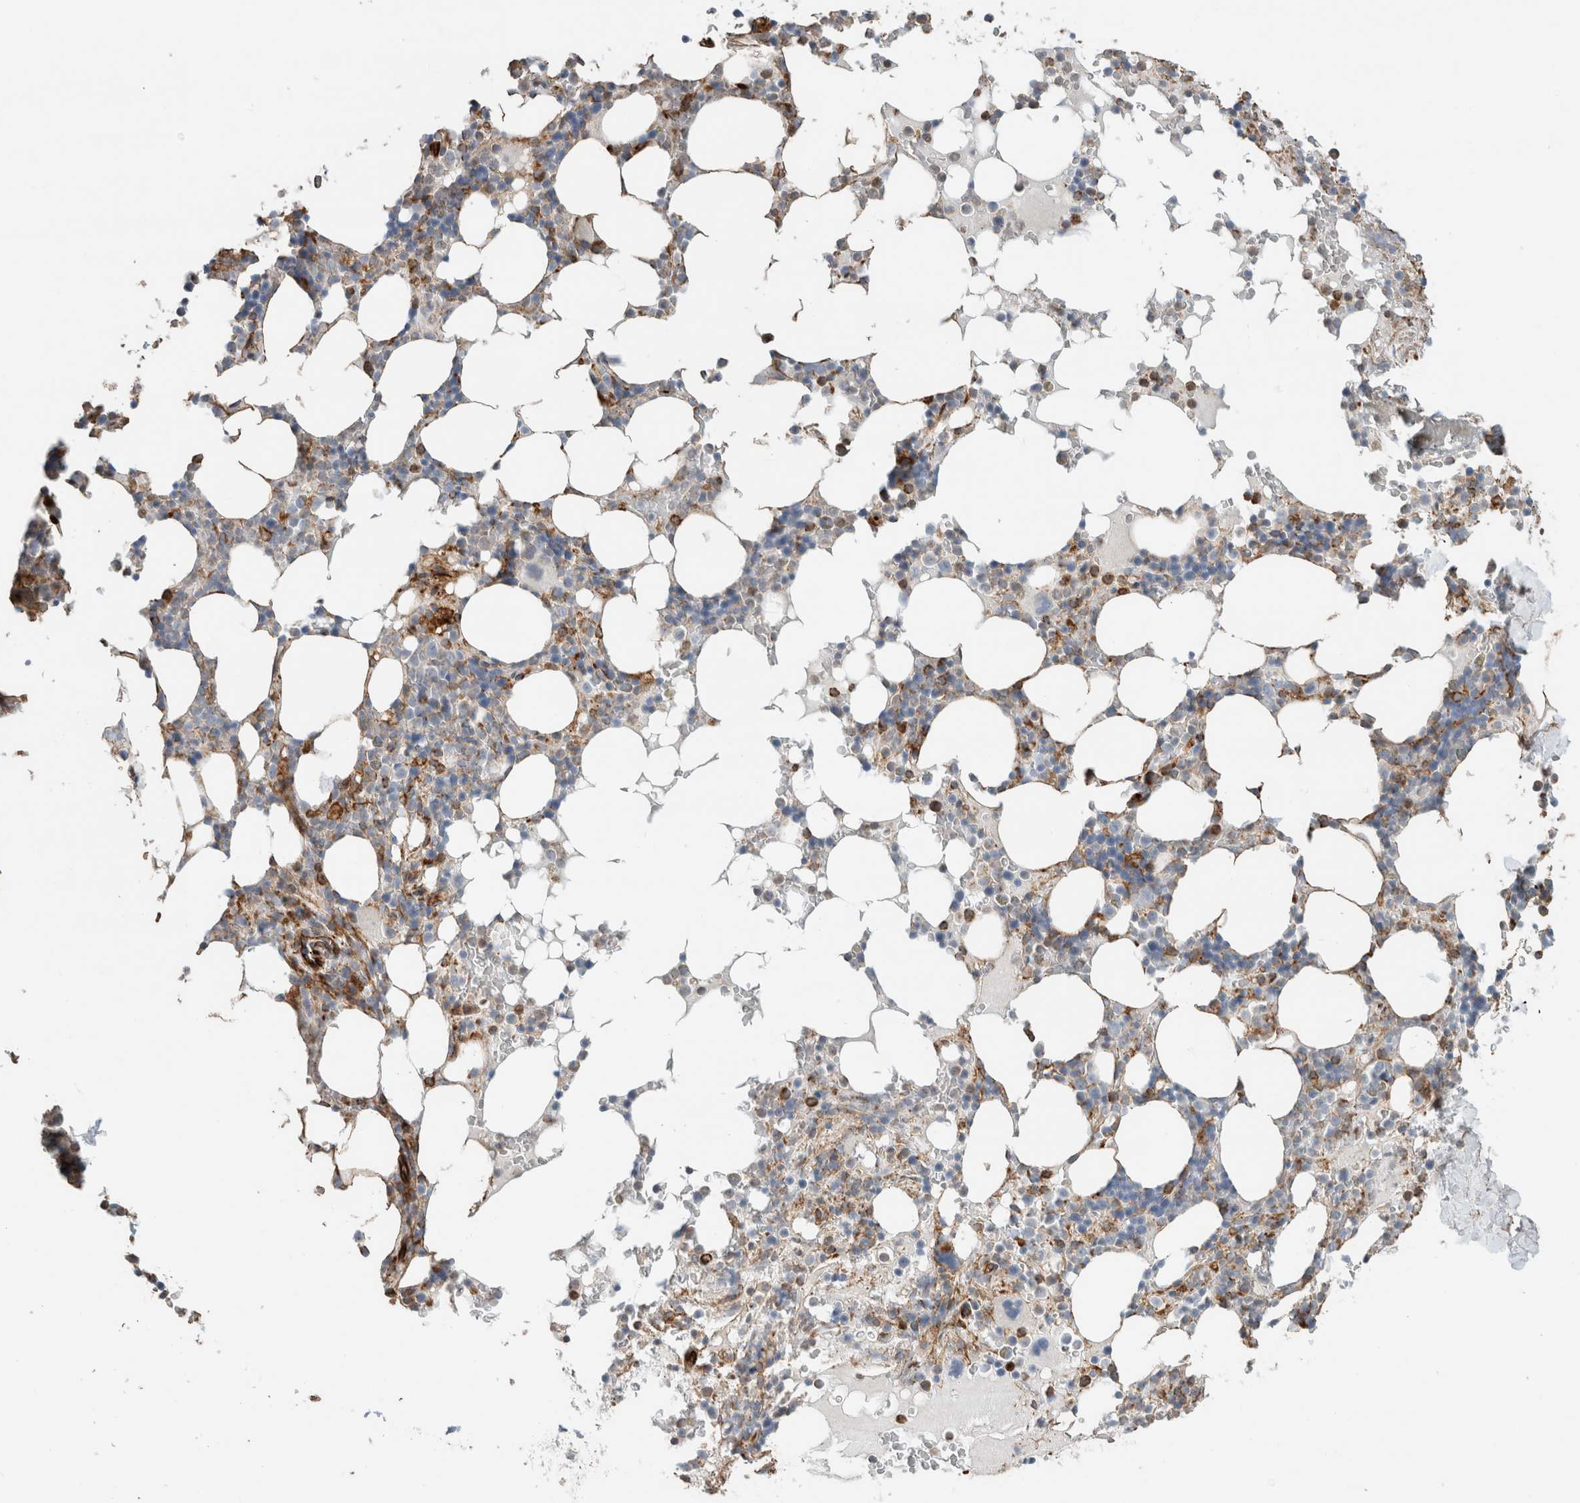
{"staining": {"intensity": "moderate", "quantity": "25%-75%", "location": "cytoplasmic/membranous"}, "tissue": "bone marrow", "cell_type": "Hematopoietic cells", "image_type": "normal", "snomed": [{"axis": "morphology", "description": "Normal tissue, NOS"}, {"axis": "topography", "description": "Bone marrow"}], "caption": "Bone marrow stained with DAB (3,3'-diaminobenzidine) immunohistochemistry (IHC) displays medium levels of moderate cytoplasmic/membranous expression in about 25%-75% of hematopoietic cells.", "gene": "LY86", "patient": {"sex": "male", "age": 58}}